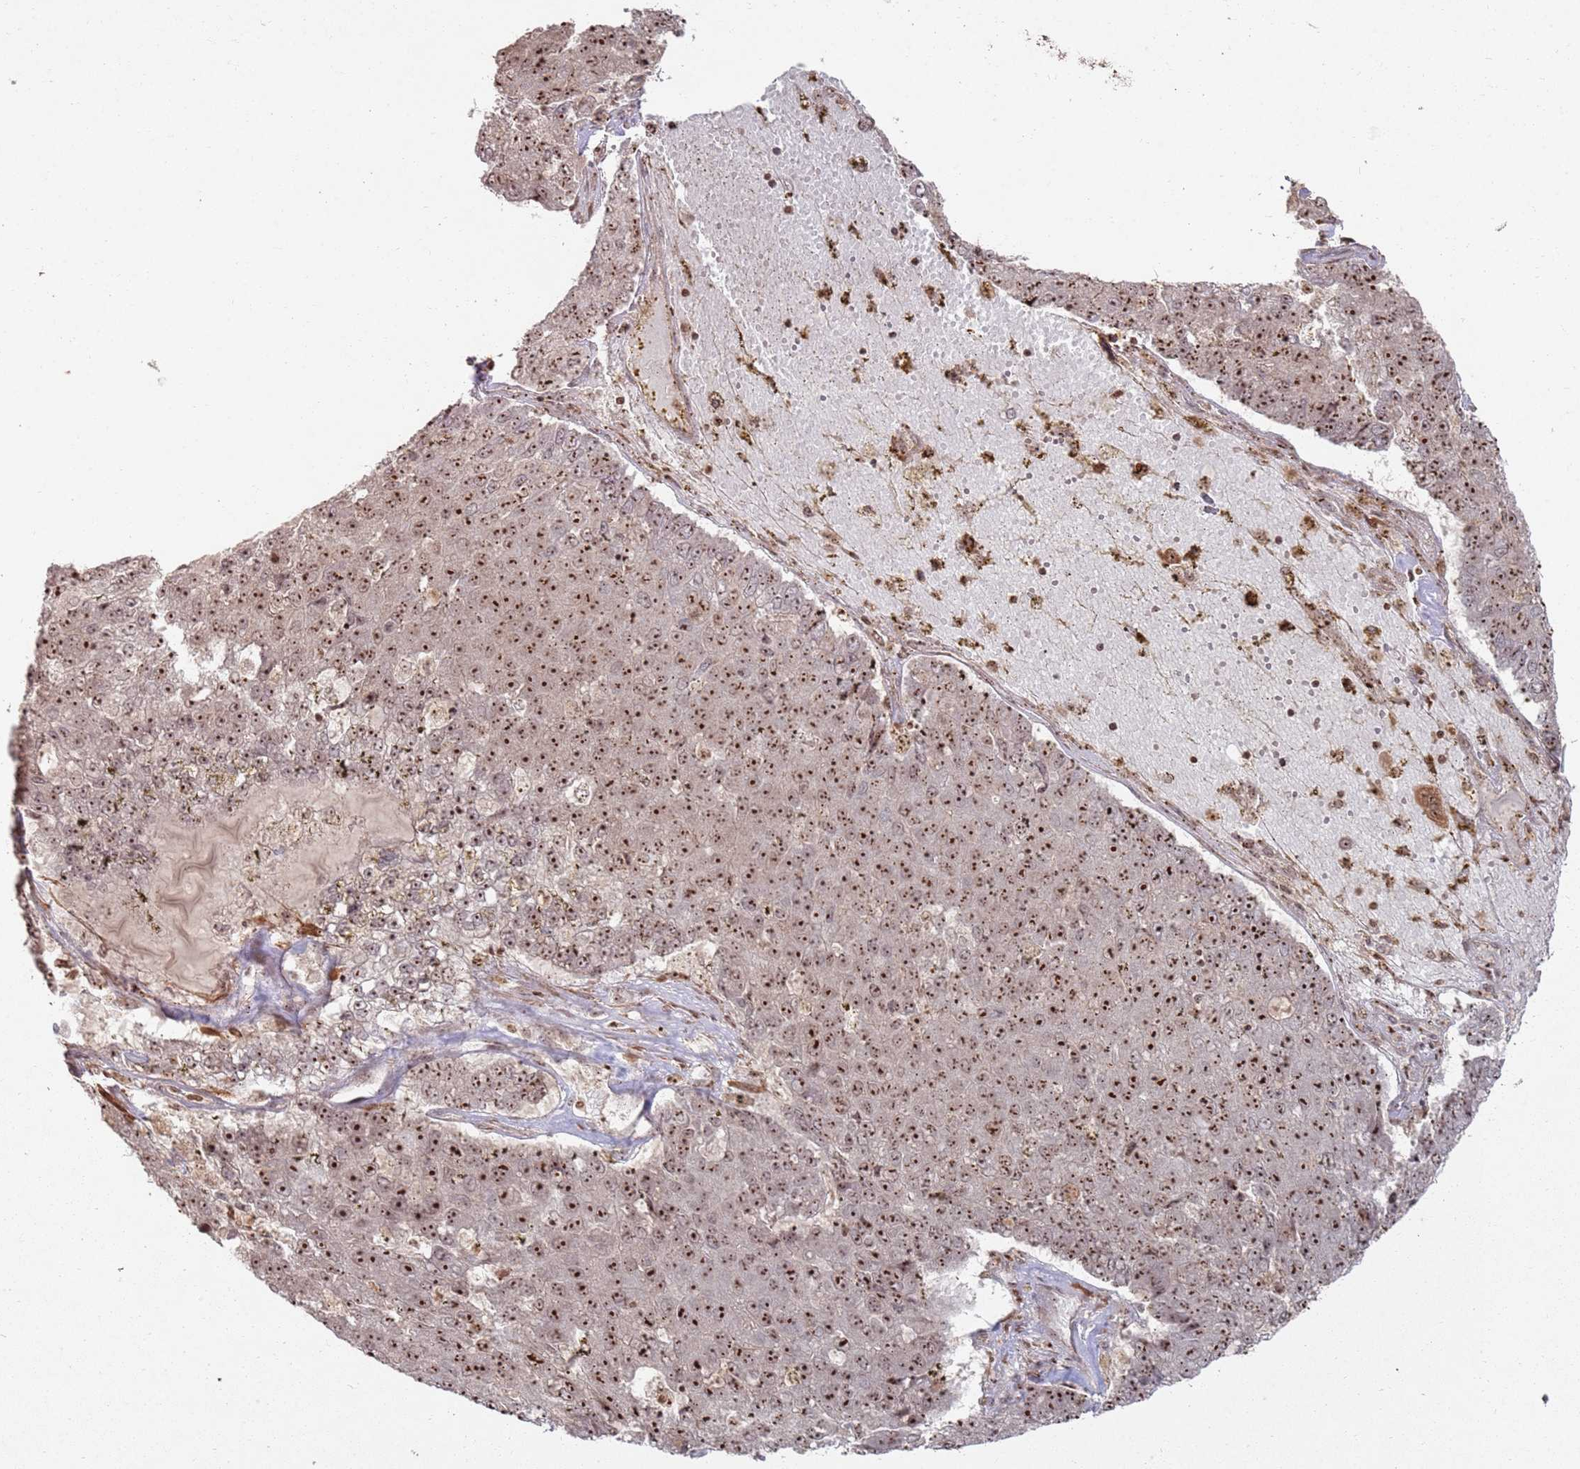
{"staining": {"intensity": "strong", "quantity": ">75%", "location": "nuclear"}, "tissue": "pancreatic cancer", "cell_type": "Tumor cells", "image_type": "cancer", "snomed": [{"axis": "morphology", "description": "Adenocarcinoma, NOS"}, {"axis": "topography", "description": "Pancreas"}], "caption": "Protein analysis of adenocarcinoma (pancreatic) tissue exhibits strong nuclear expression in about >75% of tumor cells.", "gene": "UTP11", "patient": {"sex": "male", "age": 50}}